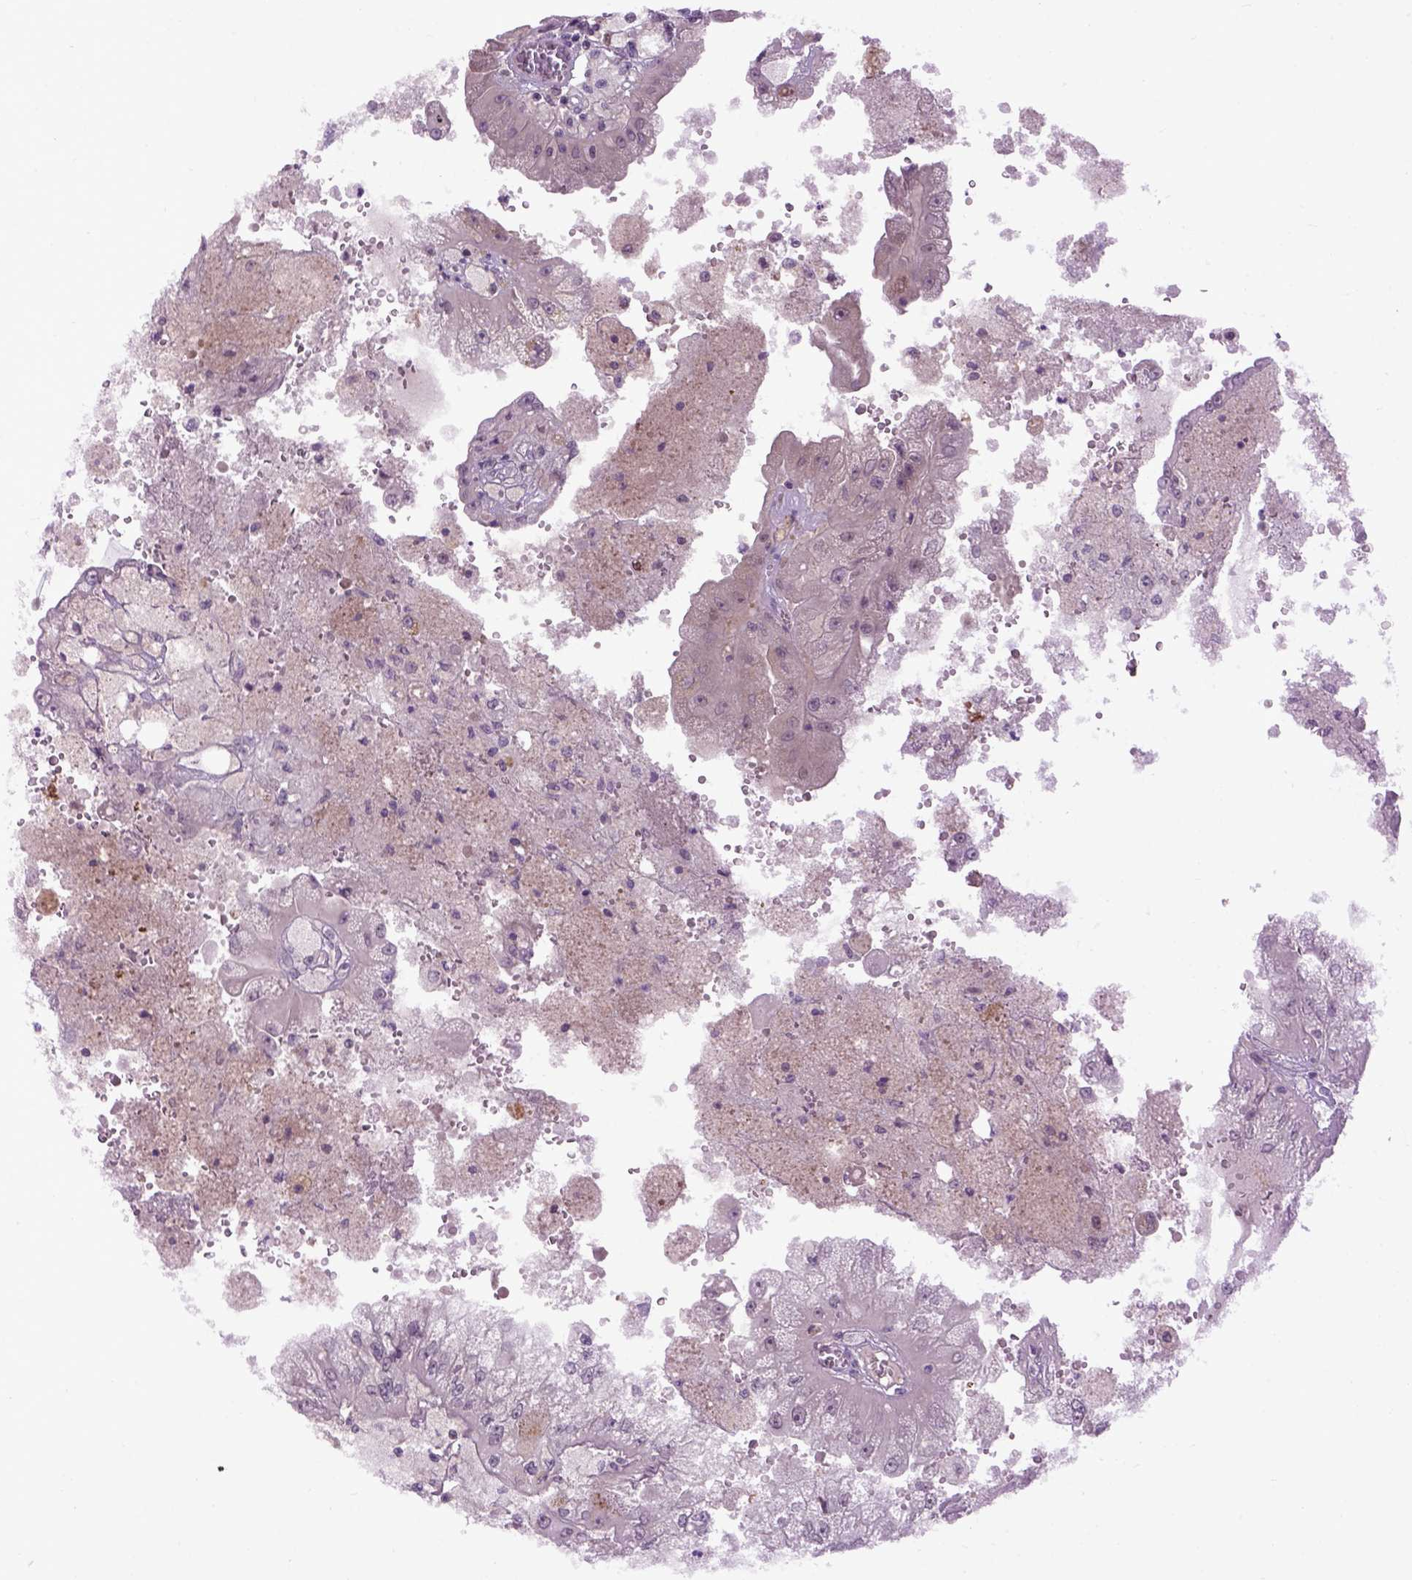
{"staining": {"intensity": "negative", "quantity": "none", "location": "none"}, "tissue": "renal cancer", "cell_type": "Tumor cells", "image_type": "cancer", "snomed": [{"axis": "morphology", "description": "Adenocarcinoma, NOS"}, {"axis": "topography", "description": "Kidney"}], "caption": "Immunohistochemical staining of adenocarcinoma (renal) exhibits no significant positivity in tumor cells.", "gene": "EMILIN3", "patient": {"sex": "male", "age": 58}}